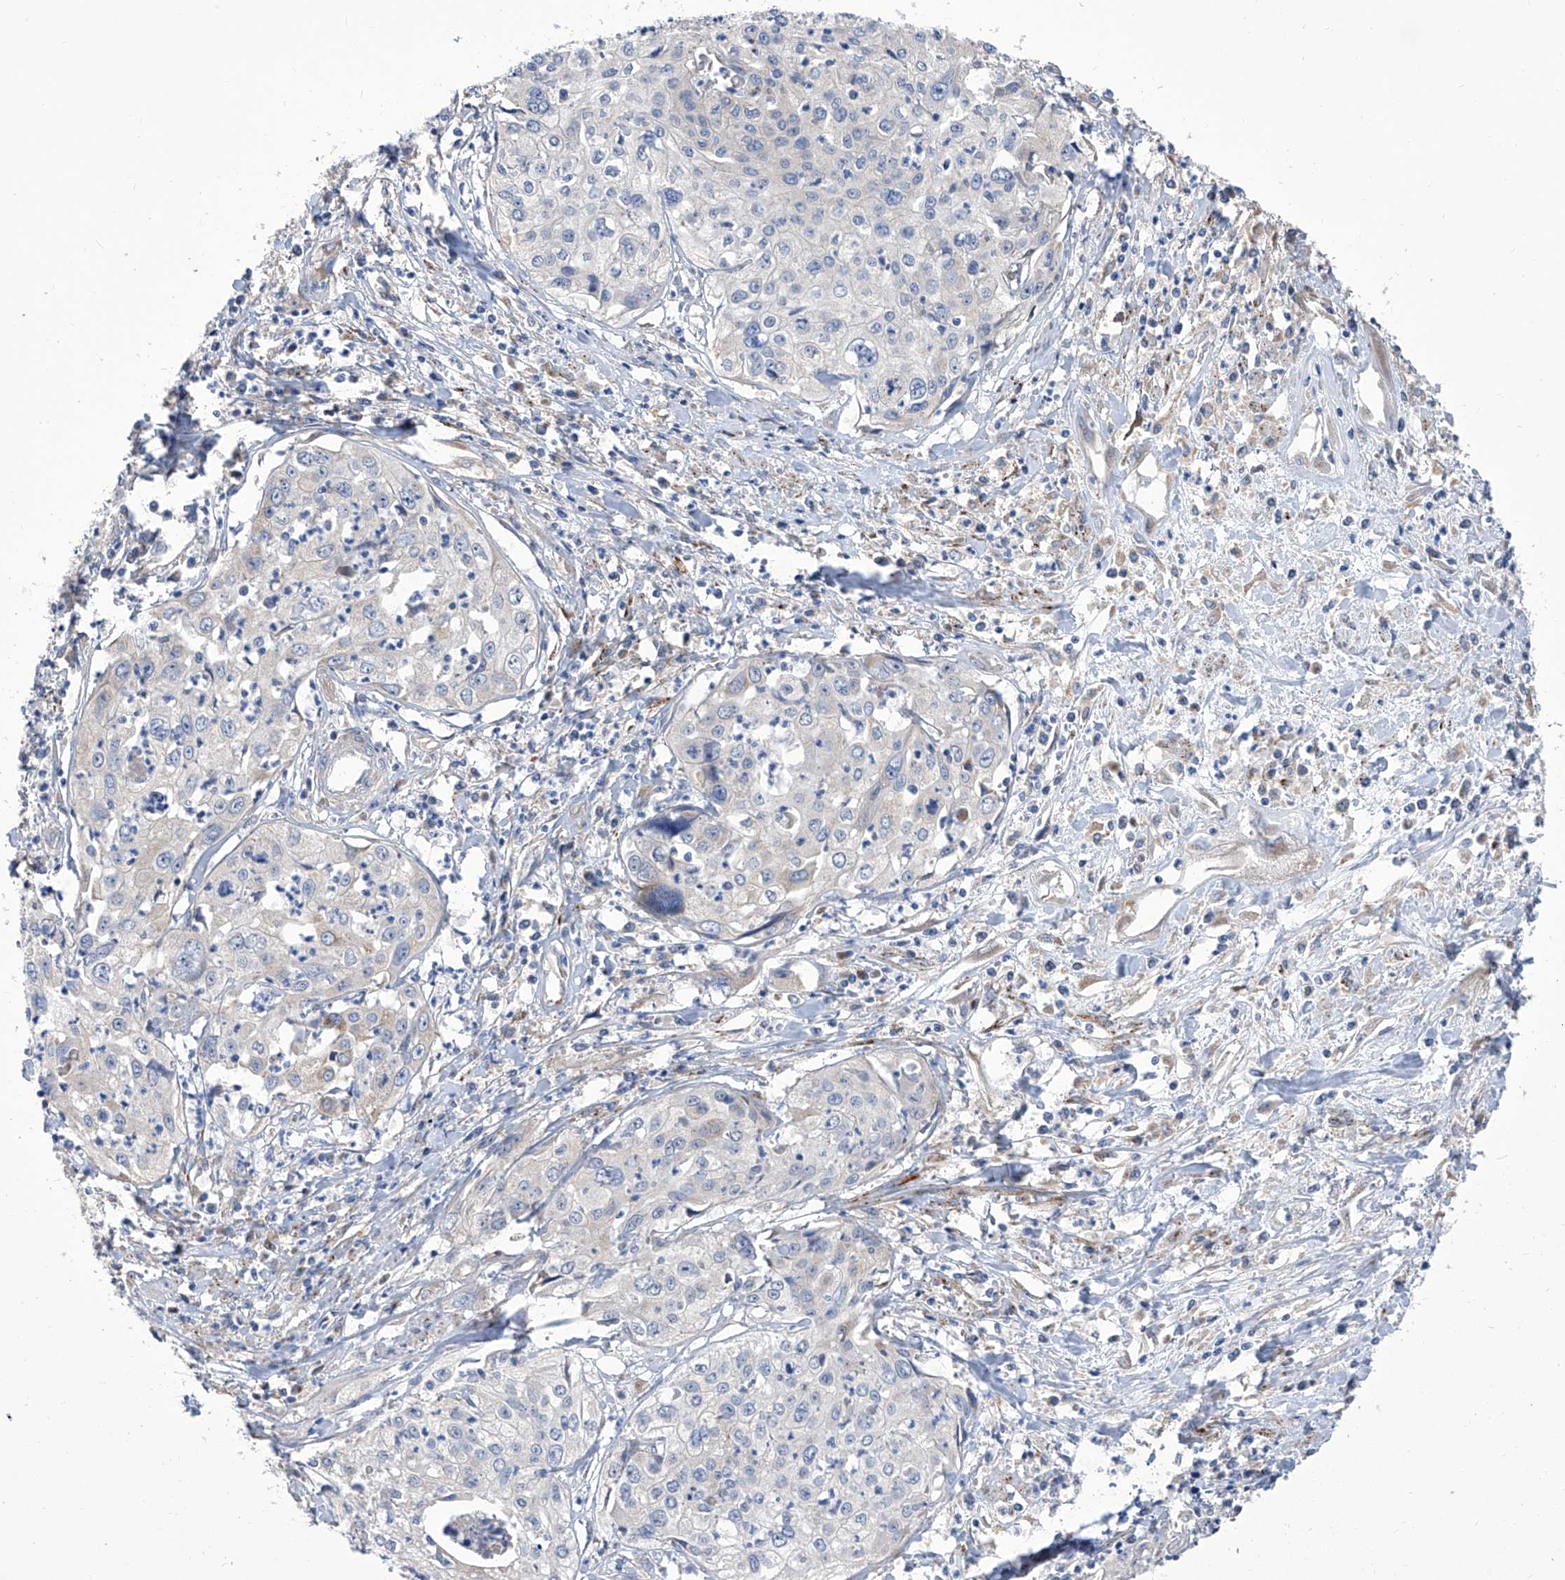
{"staining": {"intensity": "negative", "quantity": "none", "location": "none"}, "tissue": "cervical cancer", "cell_type": "Tumor cells", "image_type": "cancer", "snomed": [{"axis": "morphology", "description": "Squamous cell carcinoma, NOS"}, {"axis": "topography", "description": "Cervix"}], "caption": "Immunohistochemistry image of cervical cancer stained for a protein (brown), which demonstrates no positivity in tumor cells. (Brightfield microscopy of DAB immunohistochemistry at high magnification).", "gene": "TJAP1", "patient": {"sex": "female", "age": 31}}